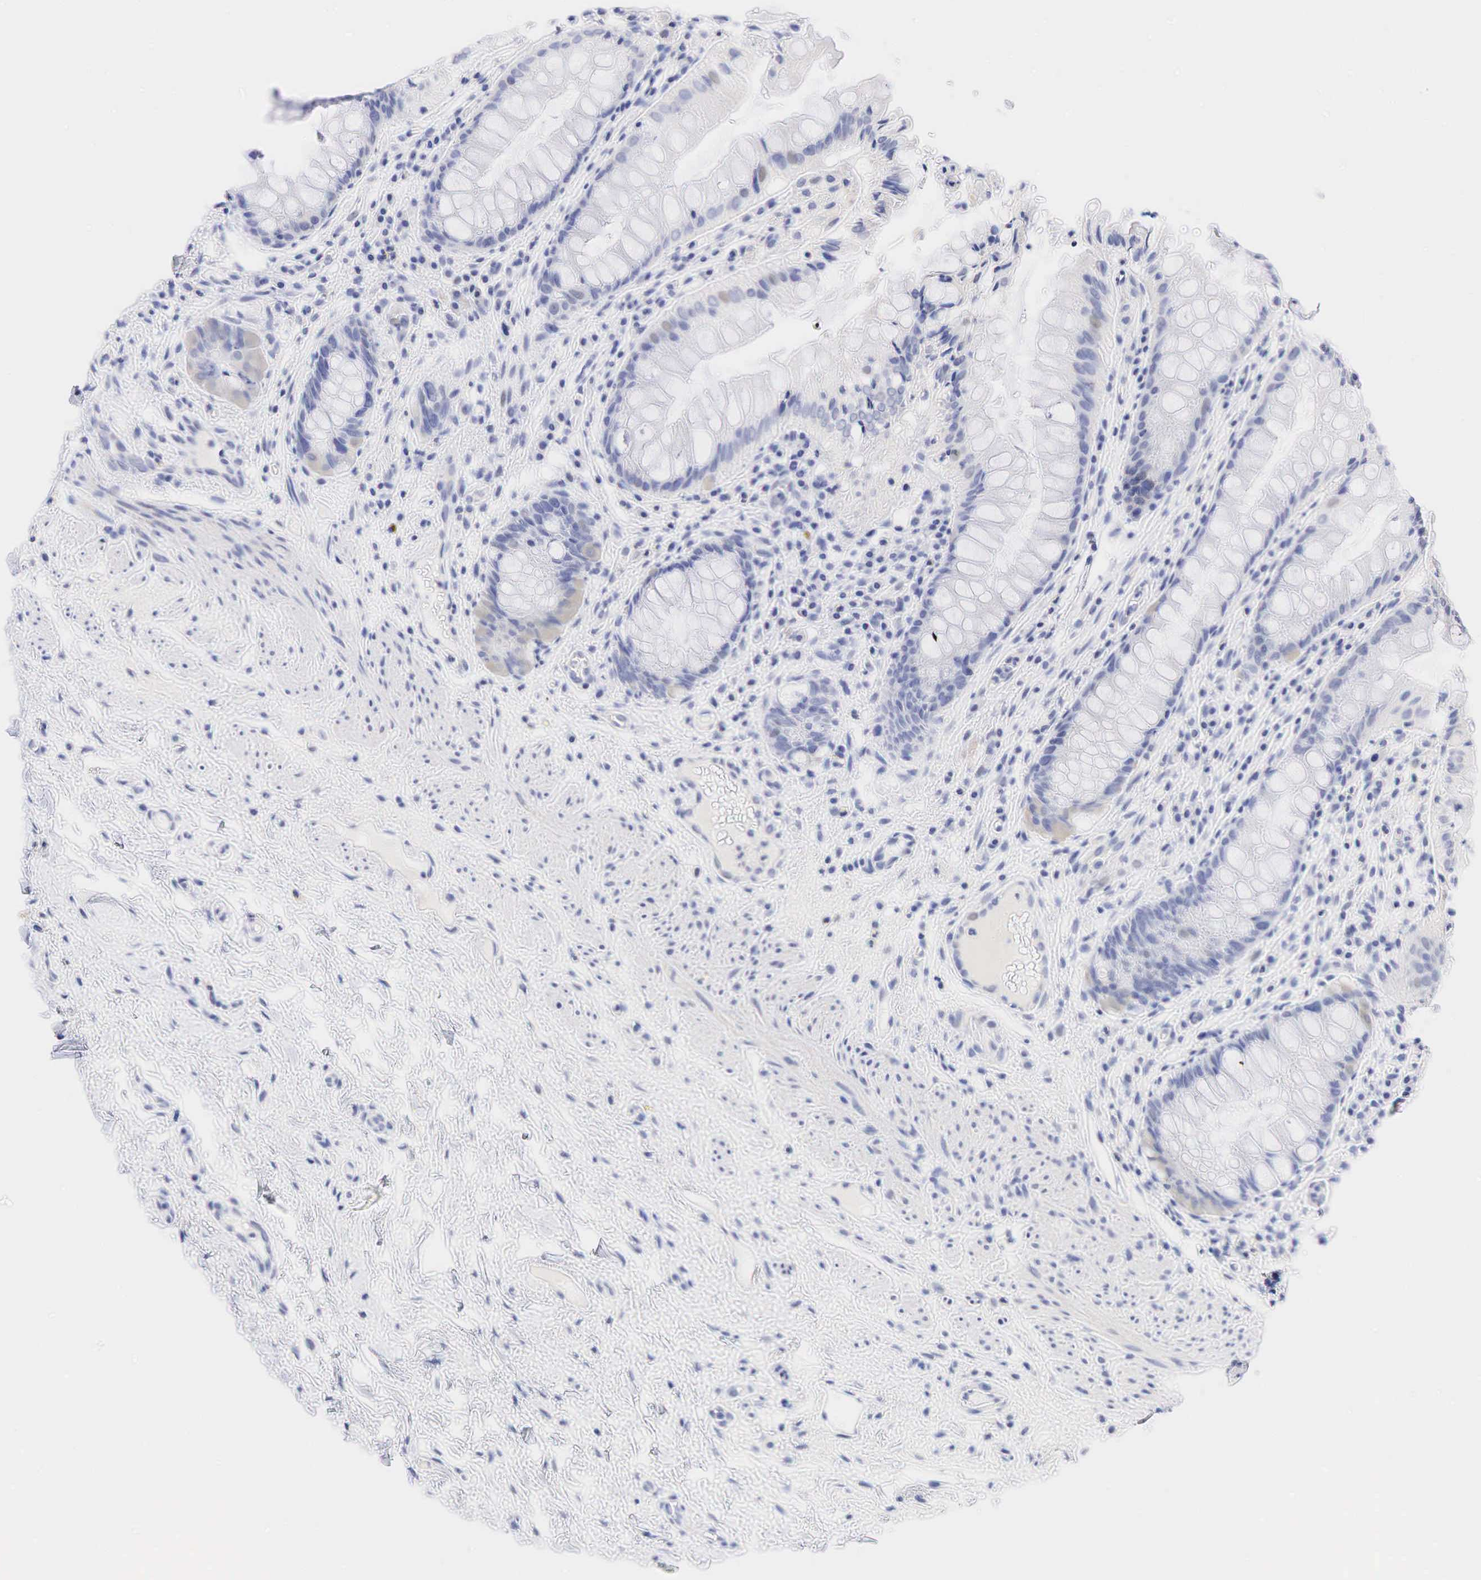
{"staining": {"intensity": "negative", "quantity": "none", "location": "none"}, "tissue": "rectum", "cell_type": "Glandular cells", "image_type": "normal", "snomed": [{"axis": "morphology", "description": "Normal tissue, NOS"}, {"axis": "topography", "description": "Rectum"}], "caption": "A histopathology image of rectum stained for a protein shows no brown staining in glandular cells. The staining was performed using DAB to visualize the protein expression in brown, while the nuclei were stained in blue with hematoxylin (Magnification: 20x).", "gene": "AR", "patient": {"sex": "female", "age": 60}}